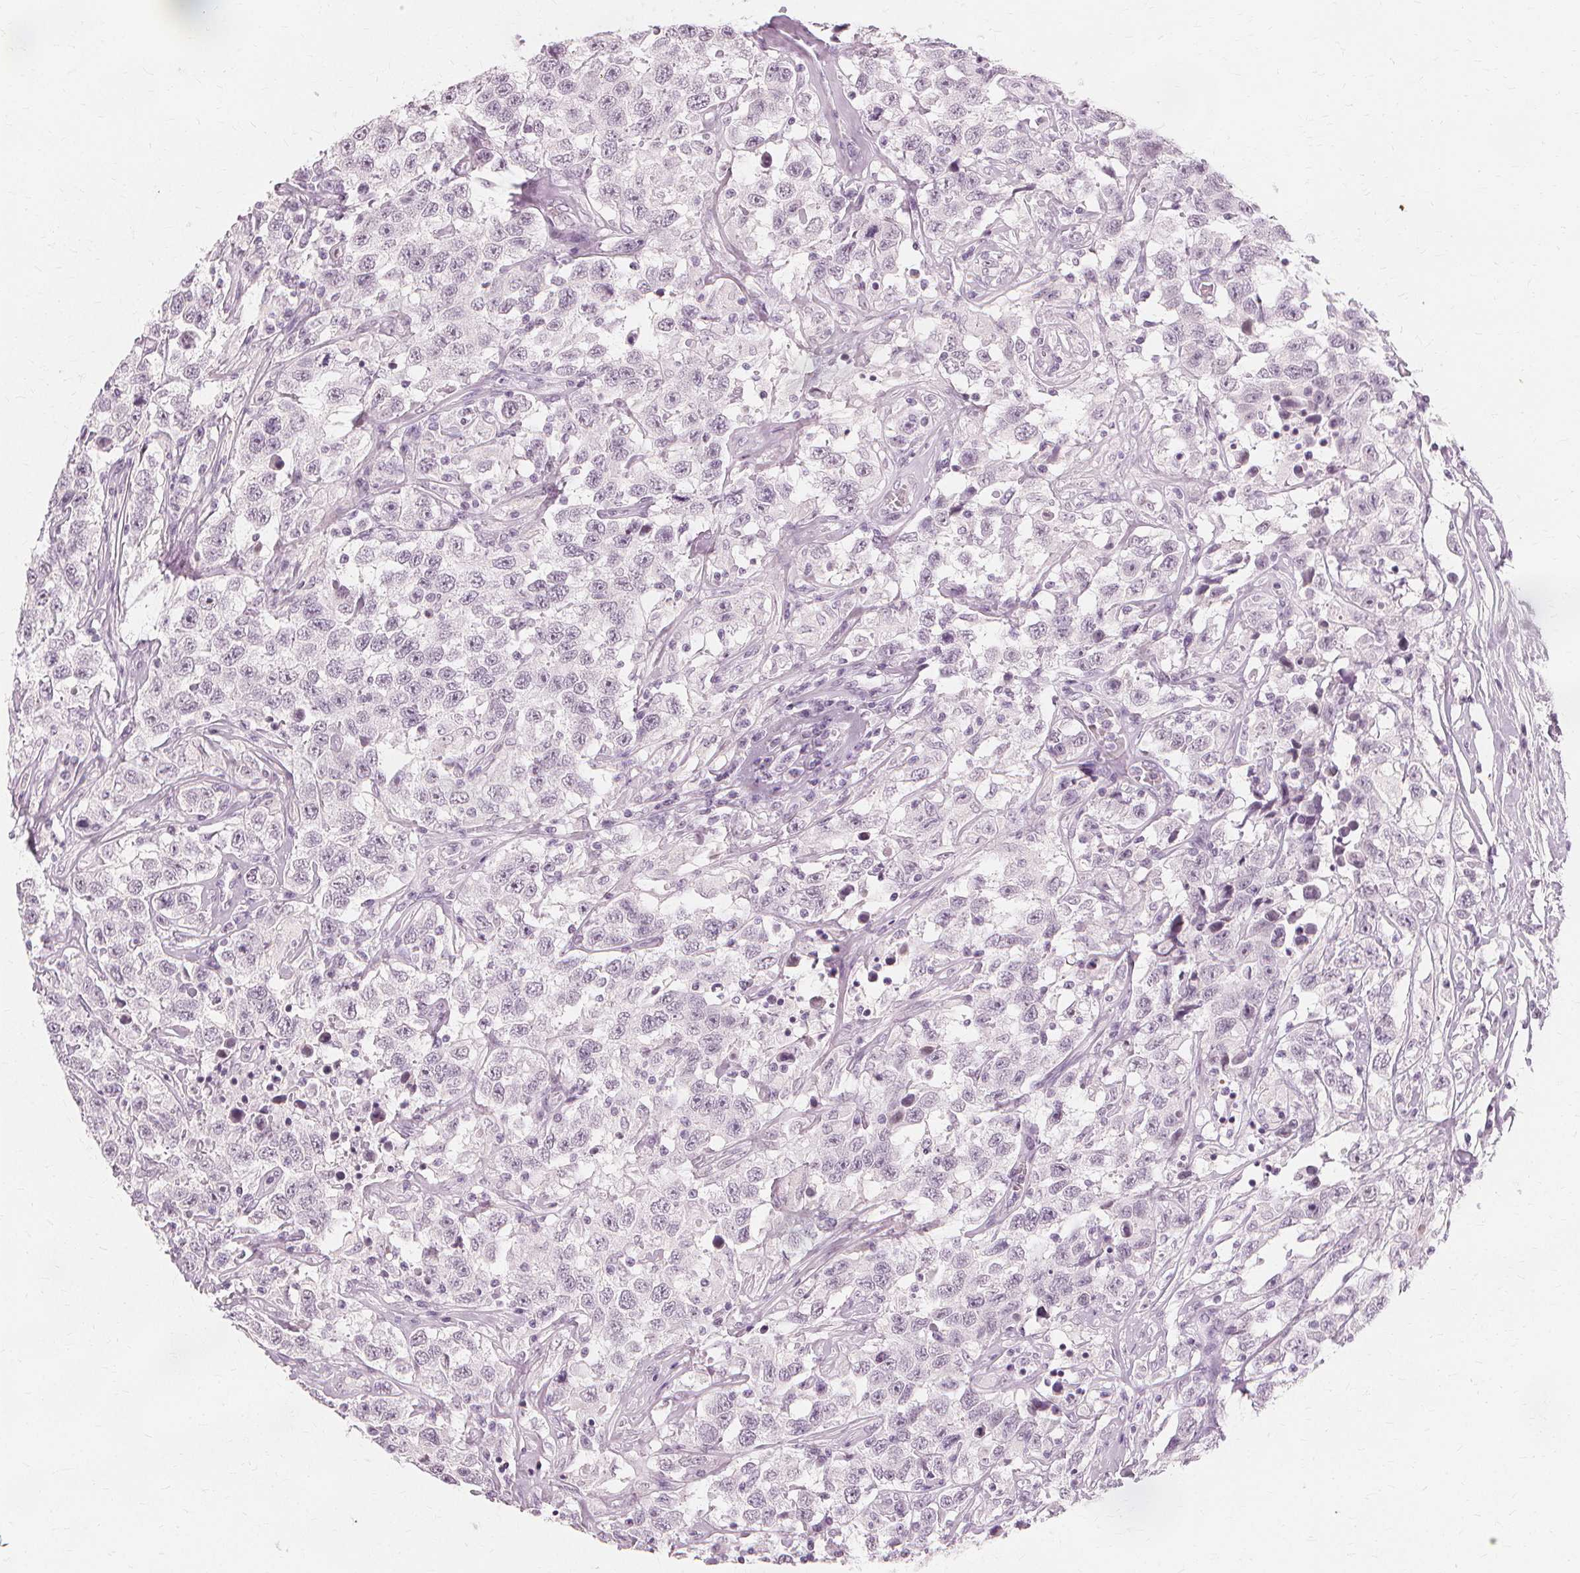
{"staining": {"intensity": "negative", "quantity": "none", "location": "none"}, "tissue": "testis cancer", "cell_type": "Tumor cells", "image_type": "cancer", "snomed": [{"axis": "morphology", "description": "Seminoma, NOS"}, {"axis": "topography", "description": "Testis"}], "caption": "DAB (3,3'-diaminobenzidine) immunohistochemical staining of testis cancer demonstrates no significant positivity in tumor cells.", "gene": "NXPE1", "patient": {"sex": "male", "age": 41}}